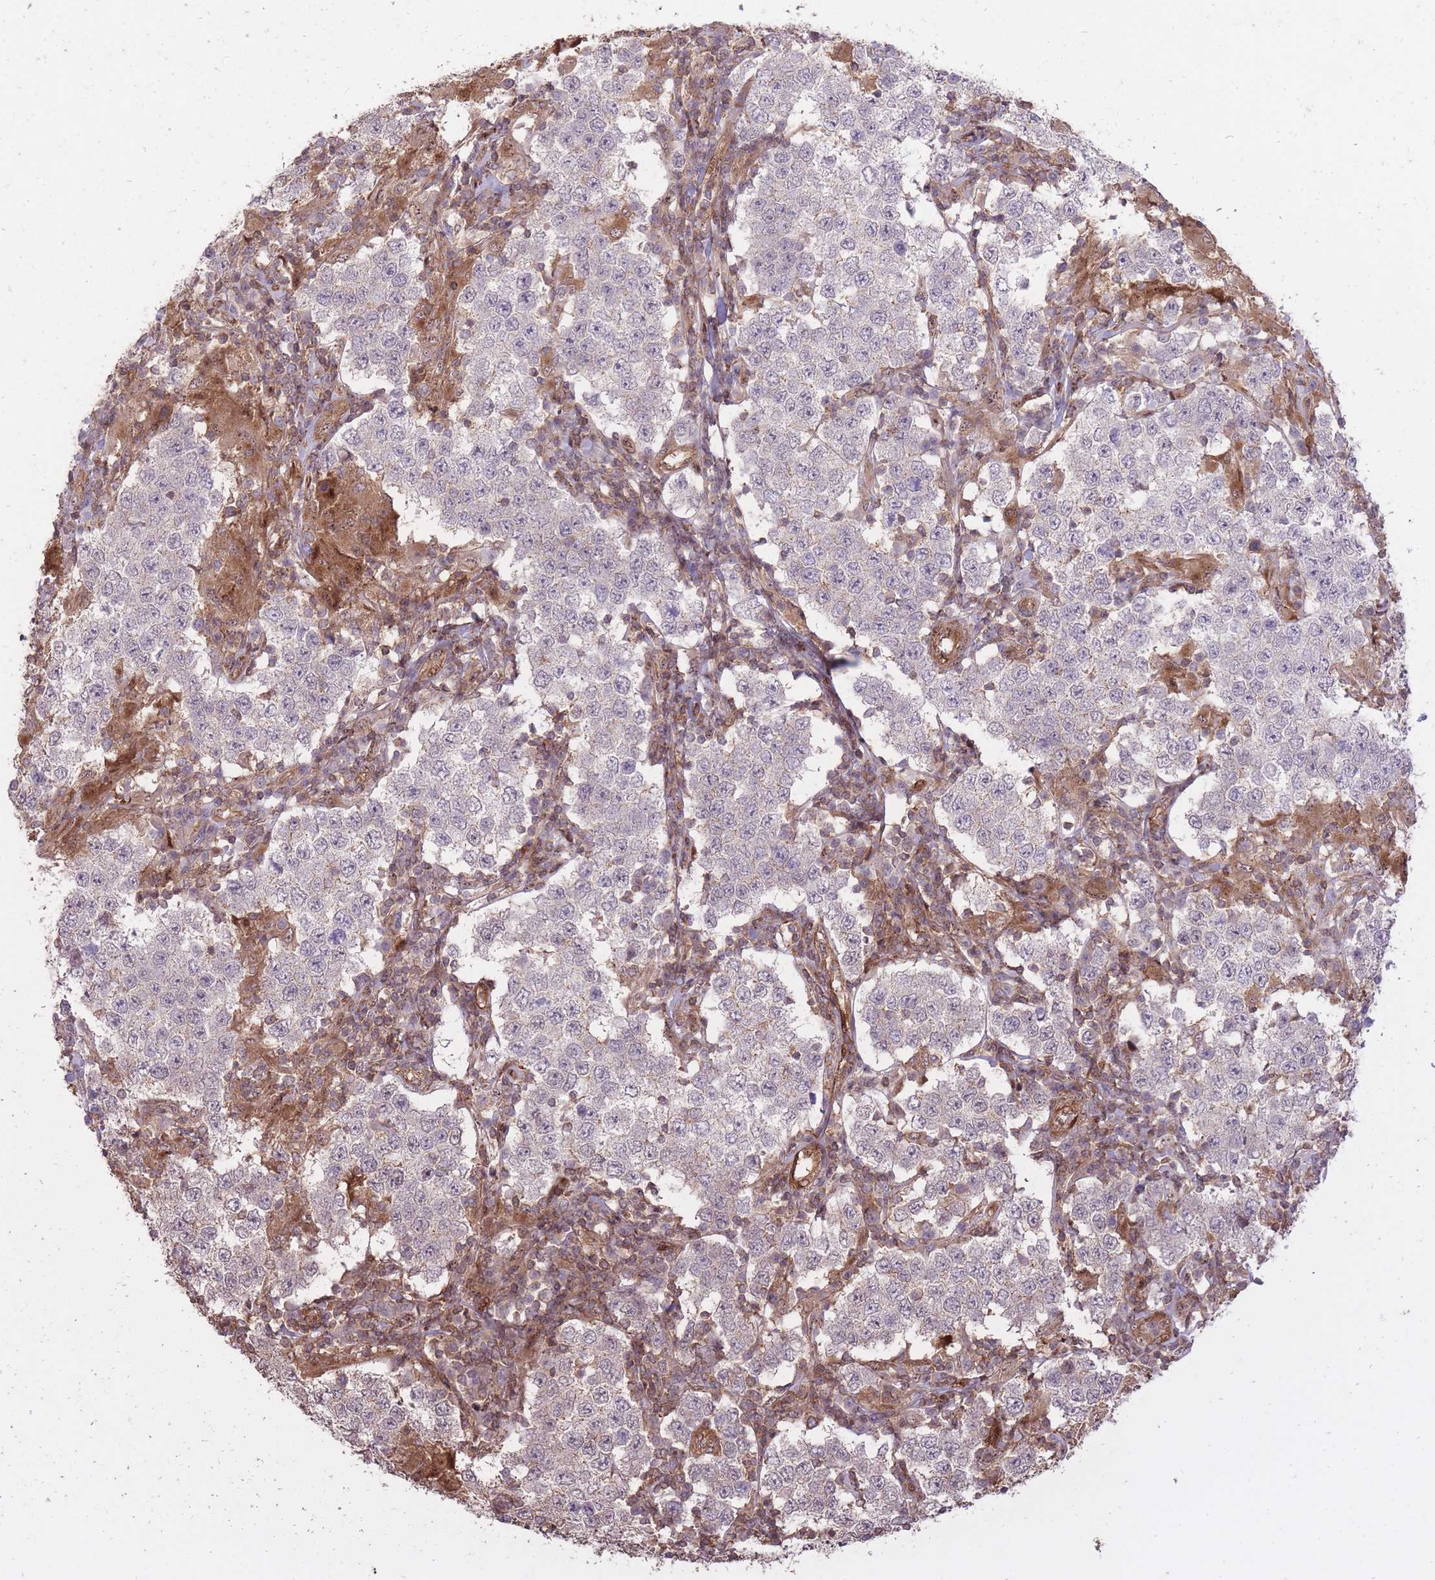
{"staining": {"intensity": "negative", "quantity": "none", "location": "none"}, "tissue": "testis cancer", "cell_type": "Tumor cells", "image_type": "cancer", "snomed": [{"axis": "morphology", "description": "Seminoma, NOS"}, {"axis": "morphology", "description": "Carcinoma, Embryonal, NOS"}, {"axis": "topography", "description": "Testis"}], "caption": "Immunohistochemistry (IHC) of seminoma (testis) reveals no staining in tumor cells.", "gene": "PLD1", "patient": {"sex": "male", "age": 41}}